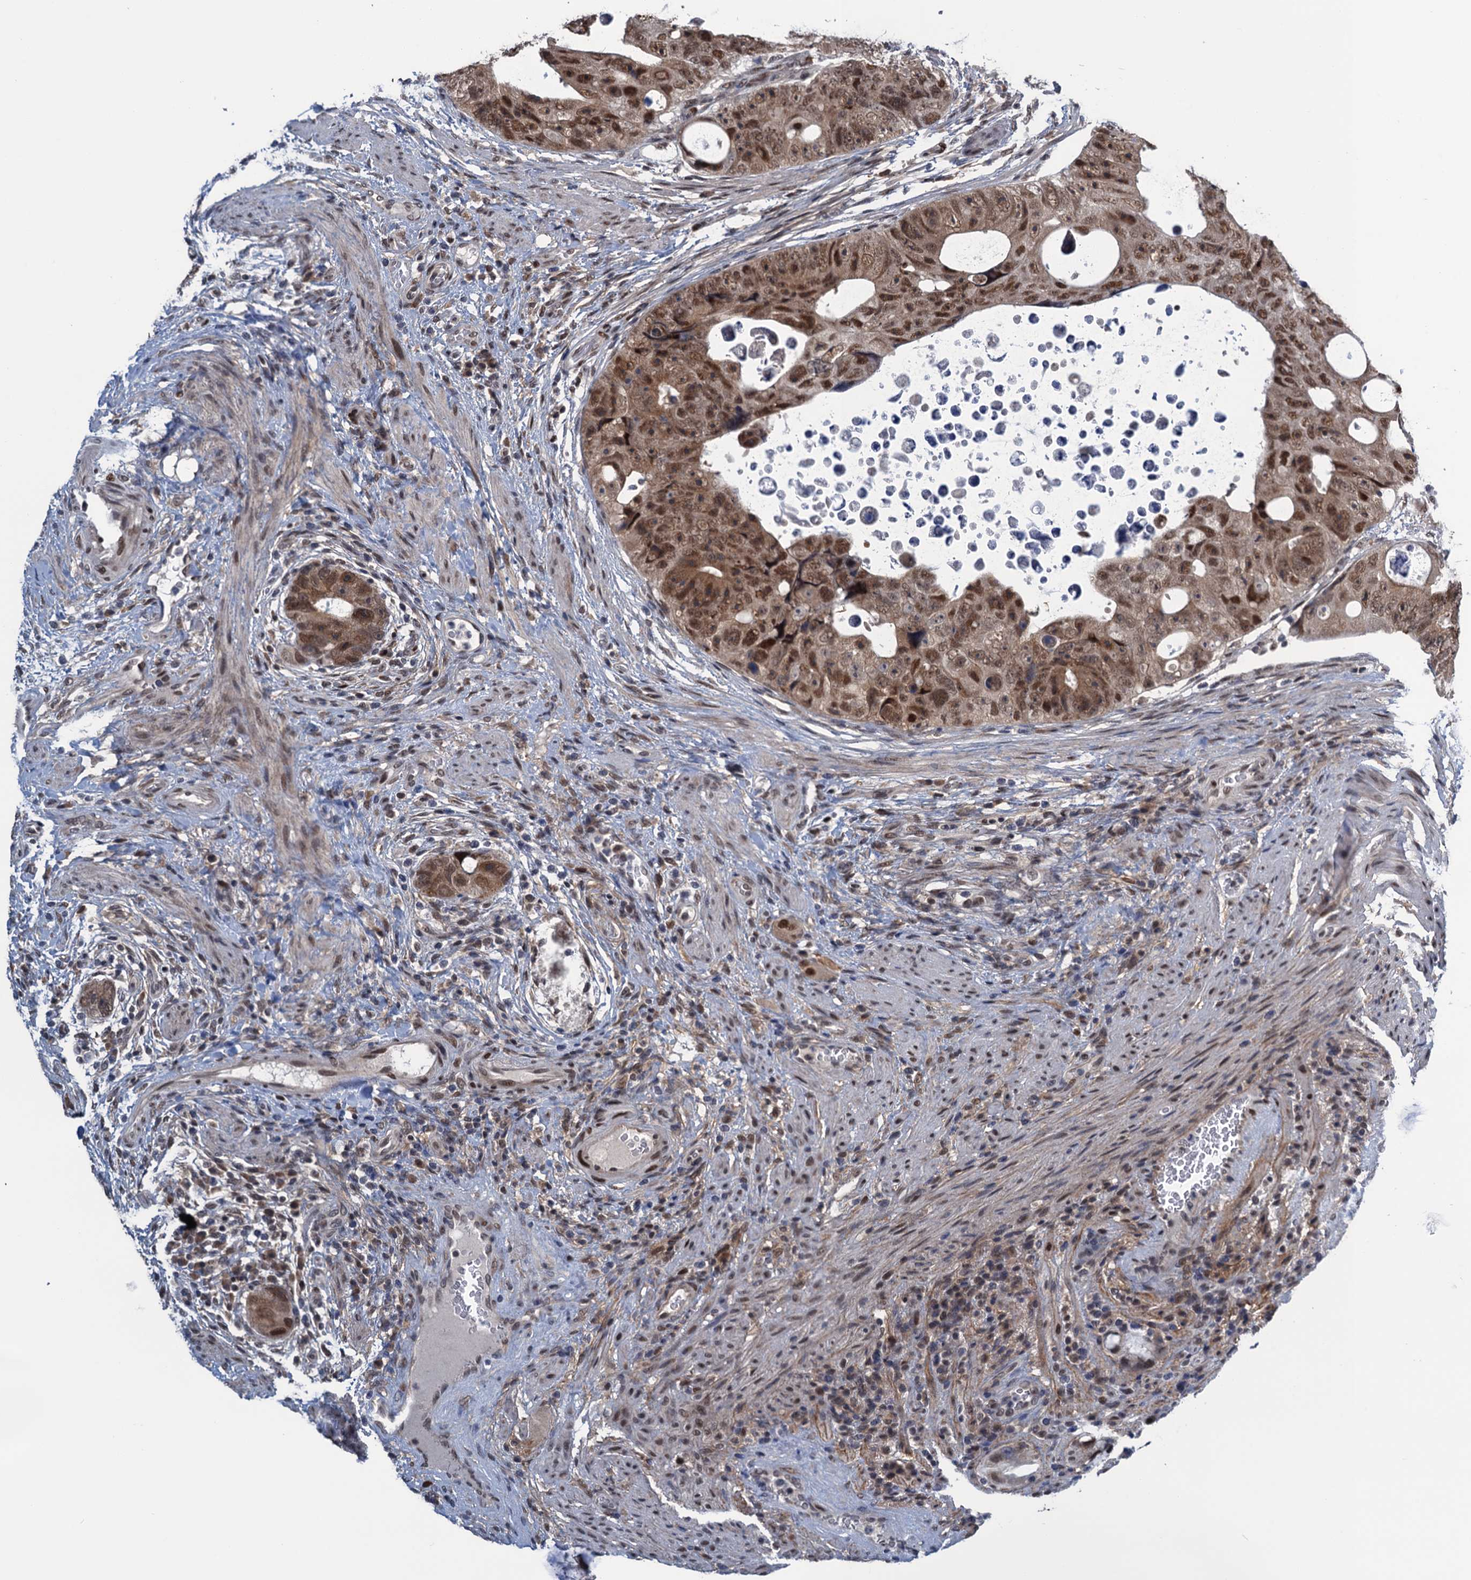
{"staining": {"intensity": "moderate", "quantity": ">75%", "location": "nuclear"}, "tissue": "colorectal cancer", "cell_type": "Tumor cells", "image_type": "cancer", "snomed": [{"axis": "morphology", "description": "Adenocarcinoma, NOS"}, {"axis": "topography", "description": "Rectum"}], "caption": "The immunohistochemical stain shows moderate nuclear staining in tumor cells of adenocarcinoma (colorectal) tissue.", "gene": "SAE1", "patient": {"sex": "male", "age": 59}}